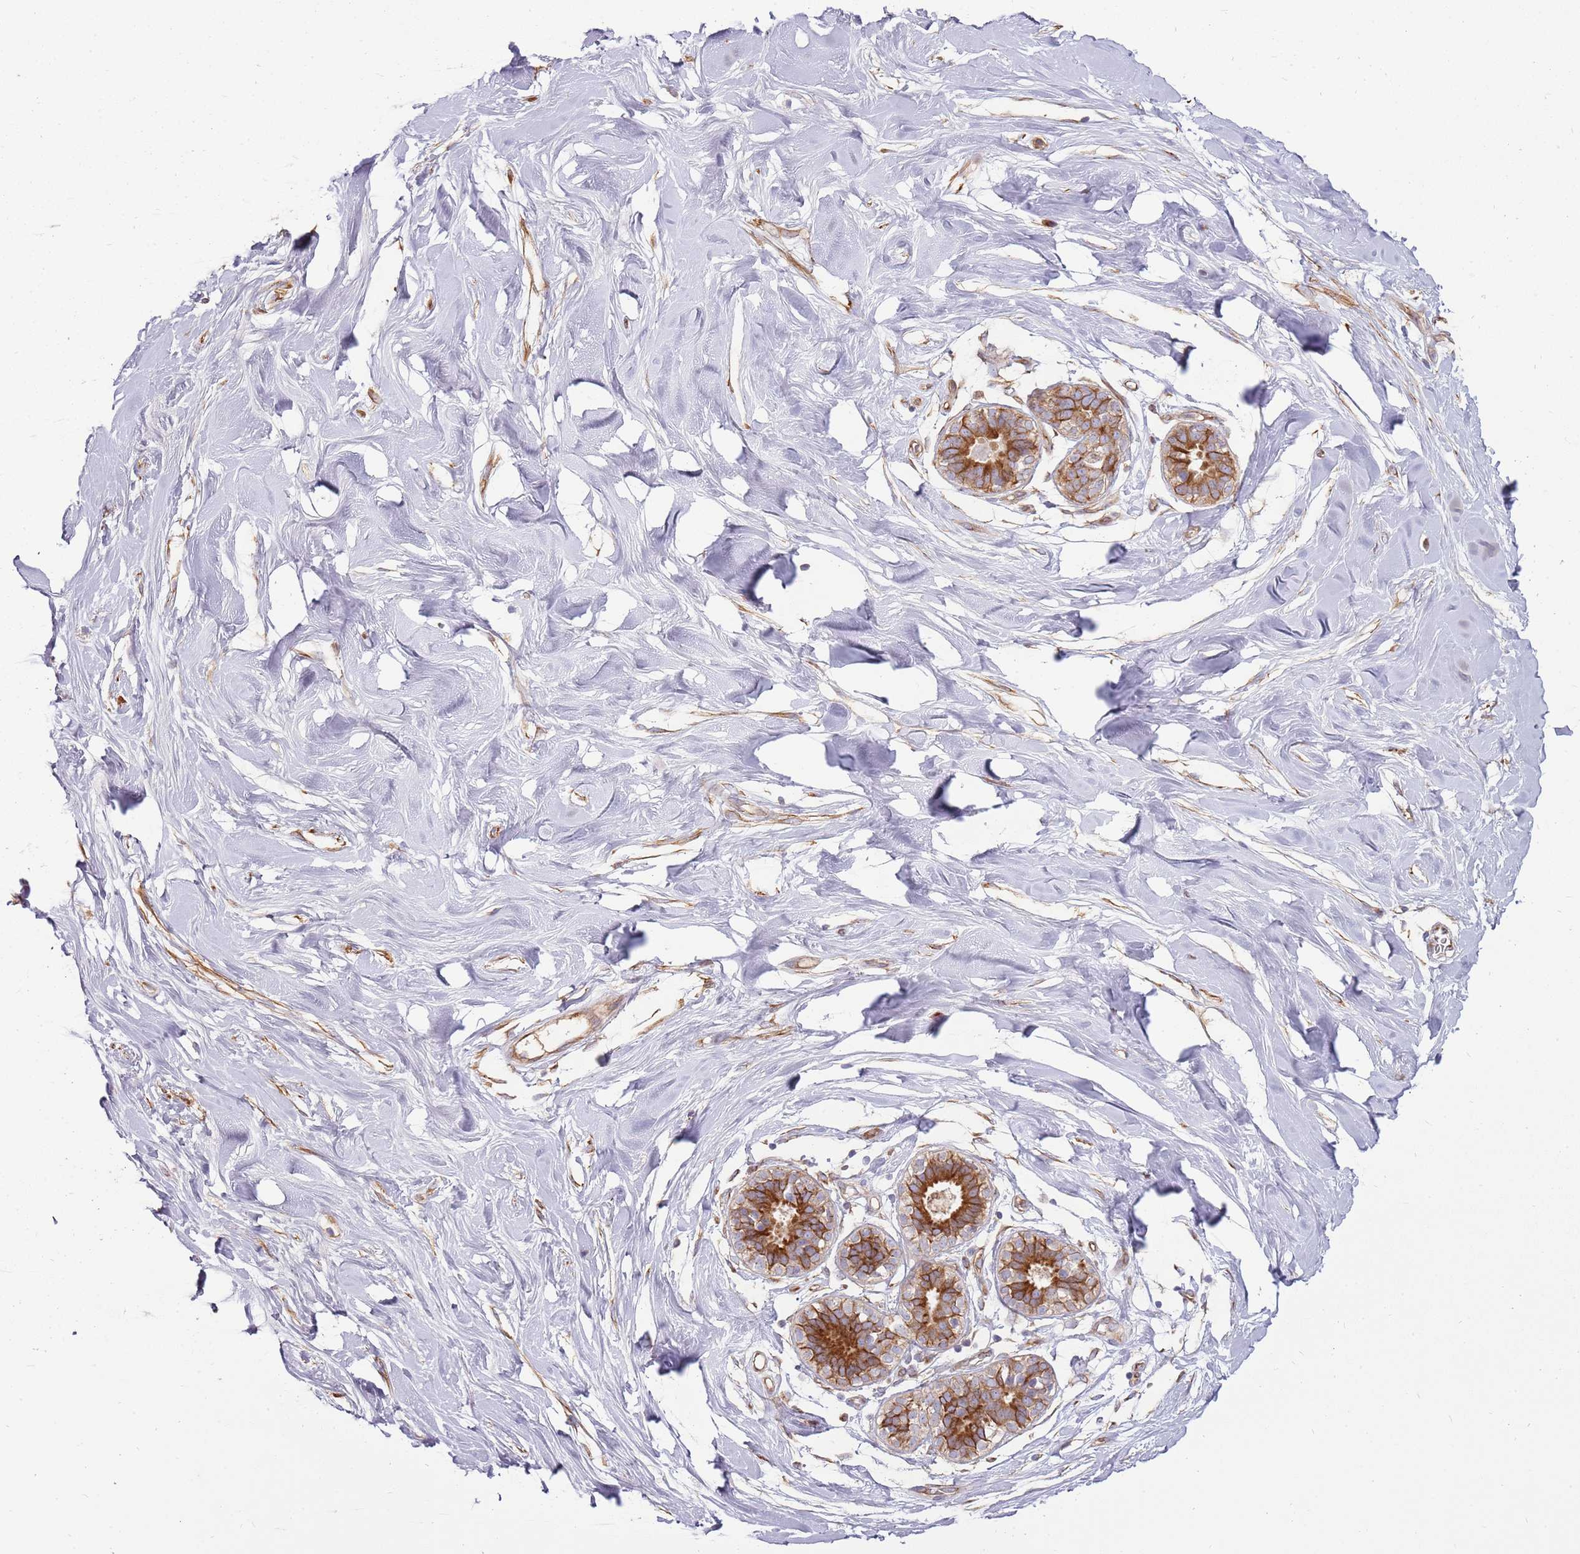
{"staining": {"intensity": "moderate", "quantity": ">75%", "location": "cytoplasmic/membranous"}, "tissue": "soft tissue", "cell_type": "Fibroblasts", "image_type": "normal", "snomed": [{"axis": "morphology", "description": "Normal tissue, NOS"}, {"axis": "topography", "description": "Breast"}], "caption": "This is a micrograph of IHC staining of benign soft tissue, which shows moderate expression in the cytoplasmic/membranous of fibroblasts.", "gene": "EMC1", "patient": {"sex": "female", "age": 26}}